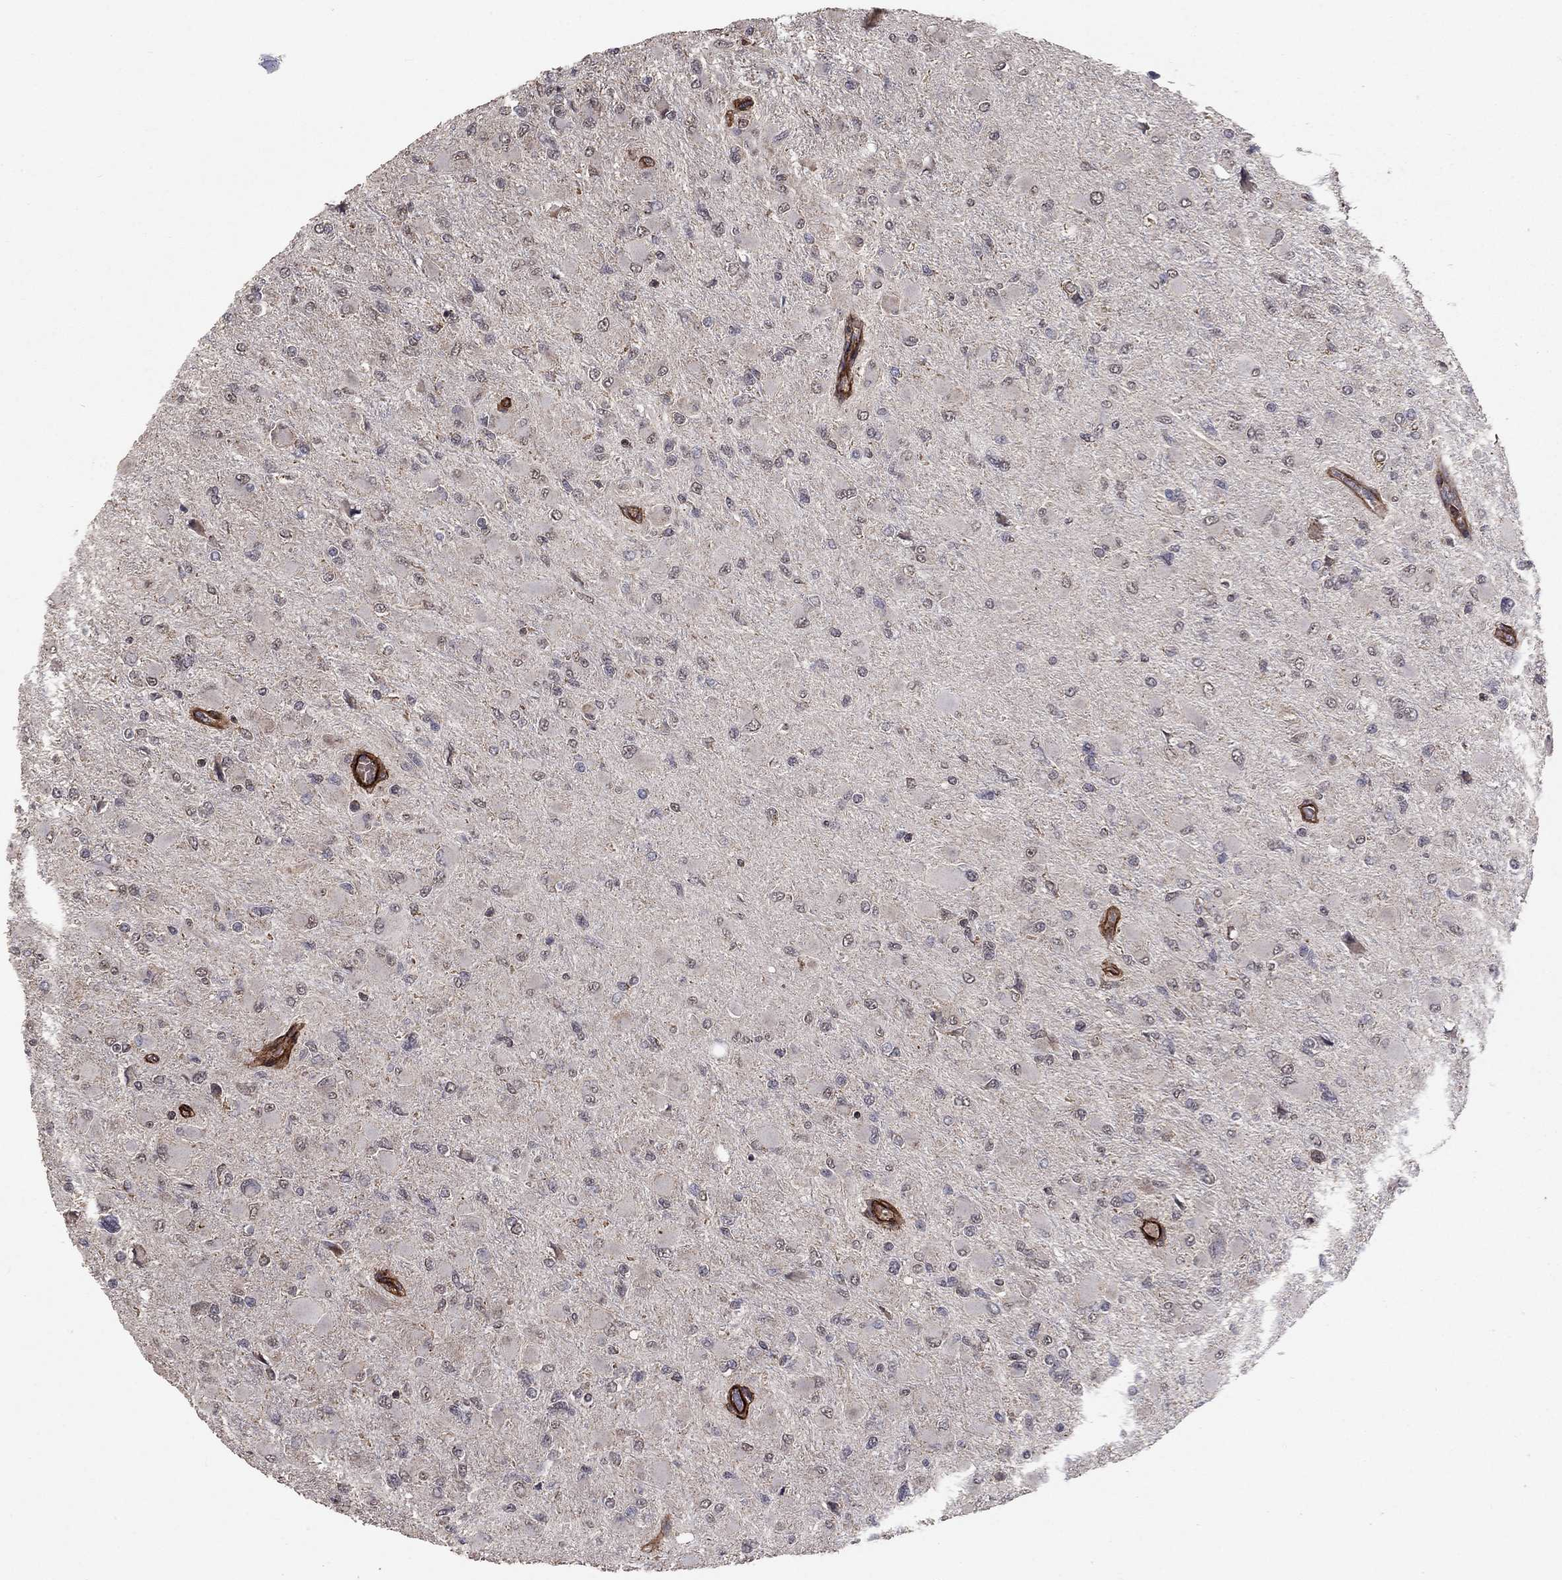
{"staining": {"intensity": "negative", "quantity": "none", "location": "none"}, "tissue": "glioma", "cell_type": "Tumor cells", "image_type": "cancer", "snomed": [{"axis": "morphology", "description": "Glioma, malignant, High grade"}, {"axis": "topography", "description": "Cerebral cortex"}], "caption": "DAB (3,3'-diaminobenzidine) immunohistochemical staining of human glioma displays no significant expression in tumor cells.", "gene": "COL18A1", "patient": {"sex": "female", "age": 36}}